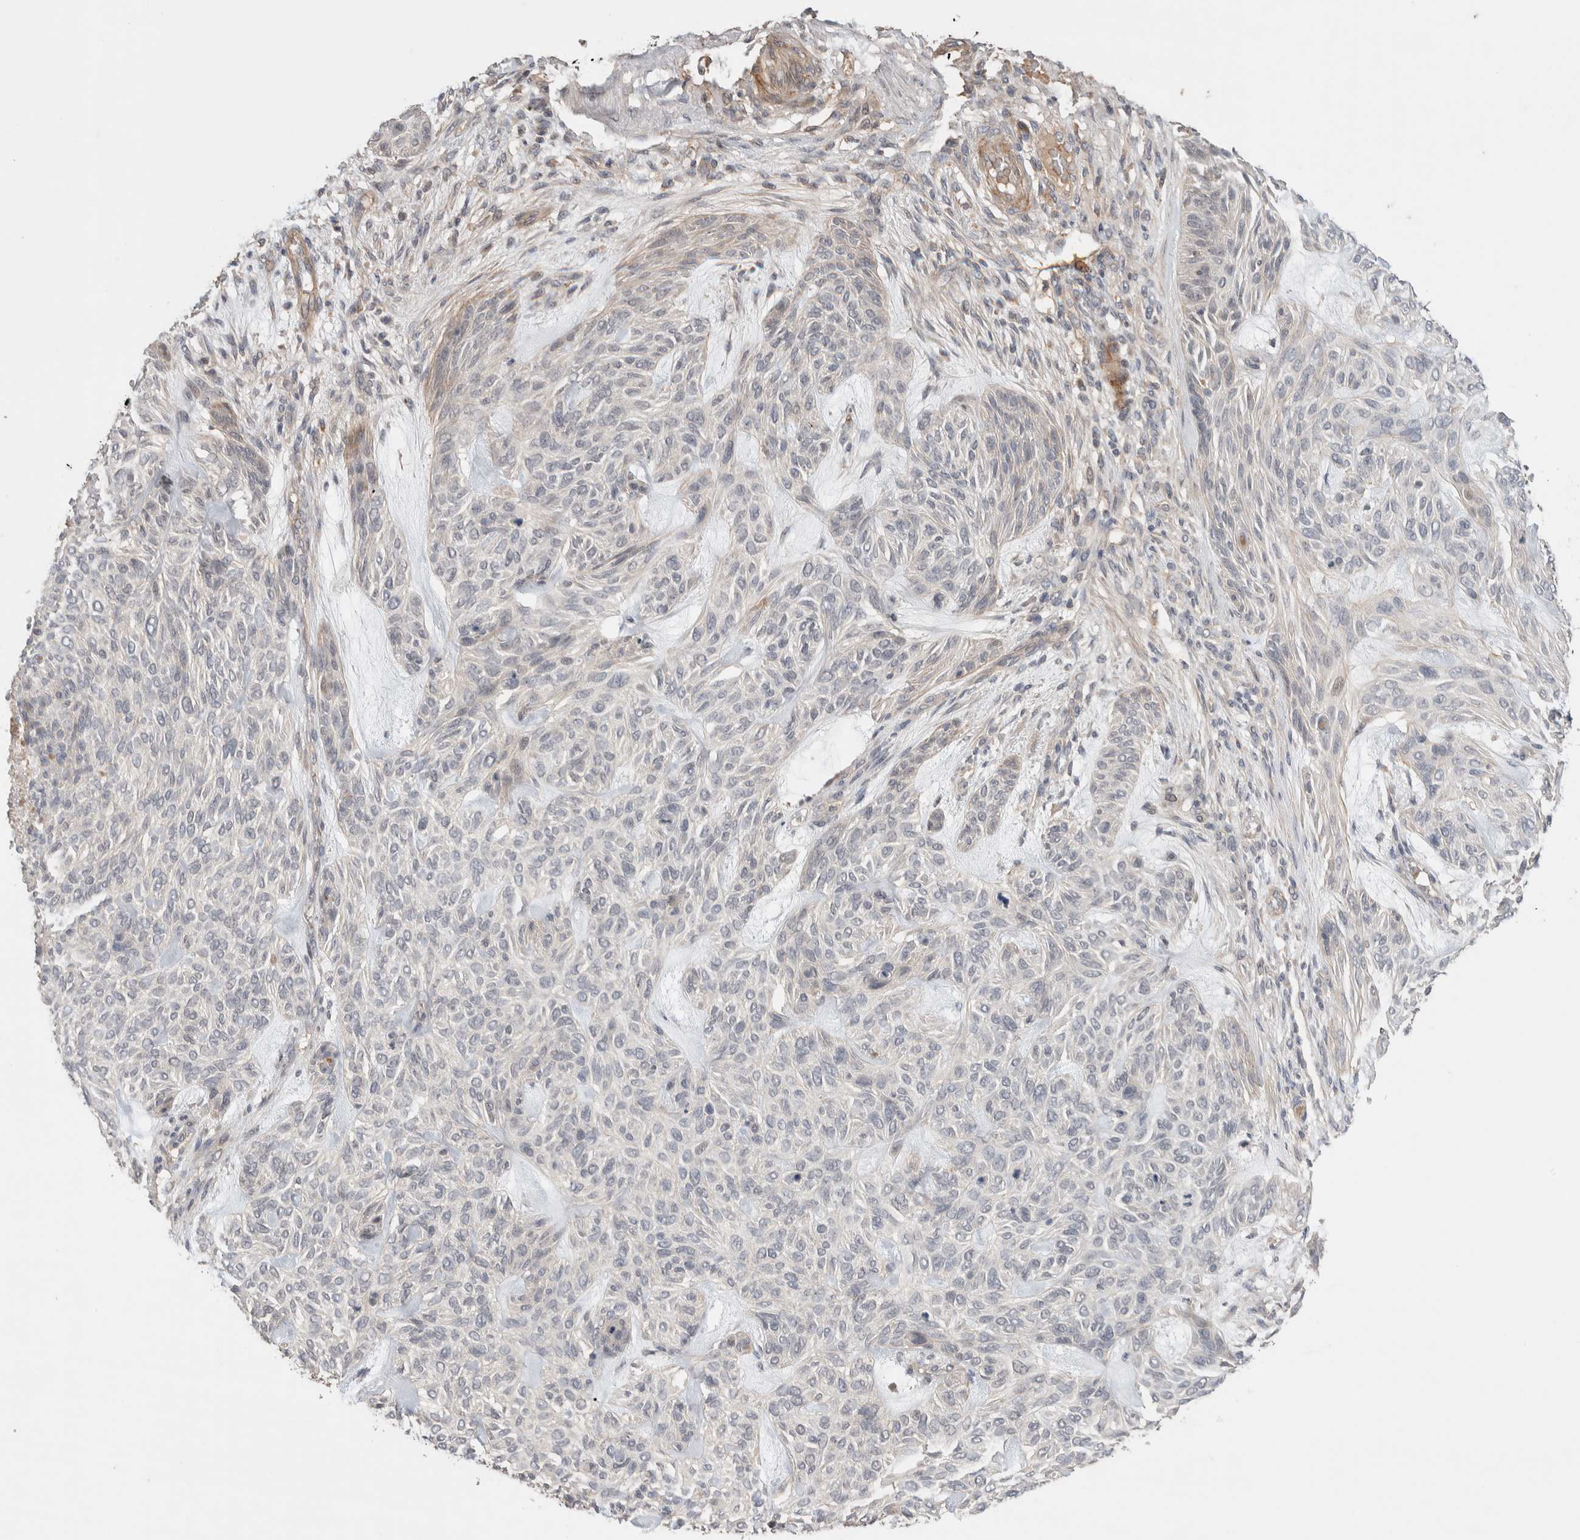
{"staining": {"intensity": "weak", "quantity": "<25%", "location": "cytoplasmic/membranous"}, "tissue": "skin cancer", "cell_type": "Tumor cells", "image_type": "cancer", "snomed": [{"axis": "morphology", "description": "Basal cell carcinoma"}, {"axis": "topography", "description": "Skin"}], "caption": "Protein analysis of basal cell carcinoma (skin) displays no significant staining in tumor cells.", "gene": "WDR91", "patient": {"sex": "male", "age": 55}}